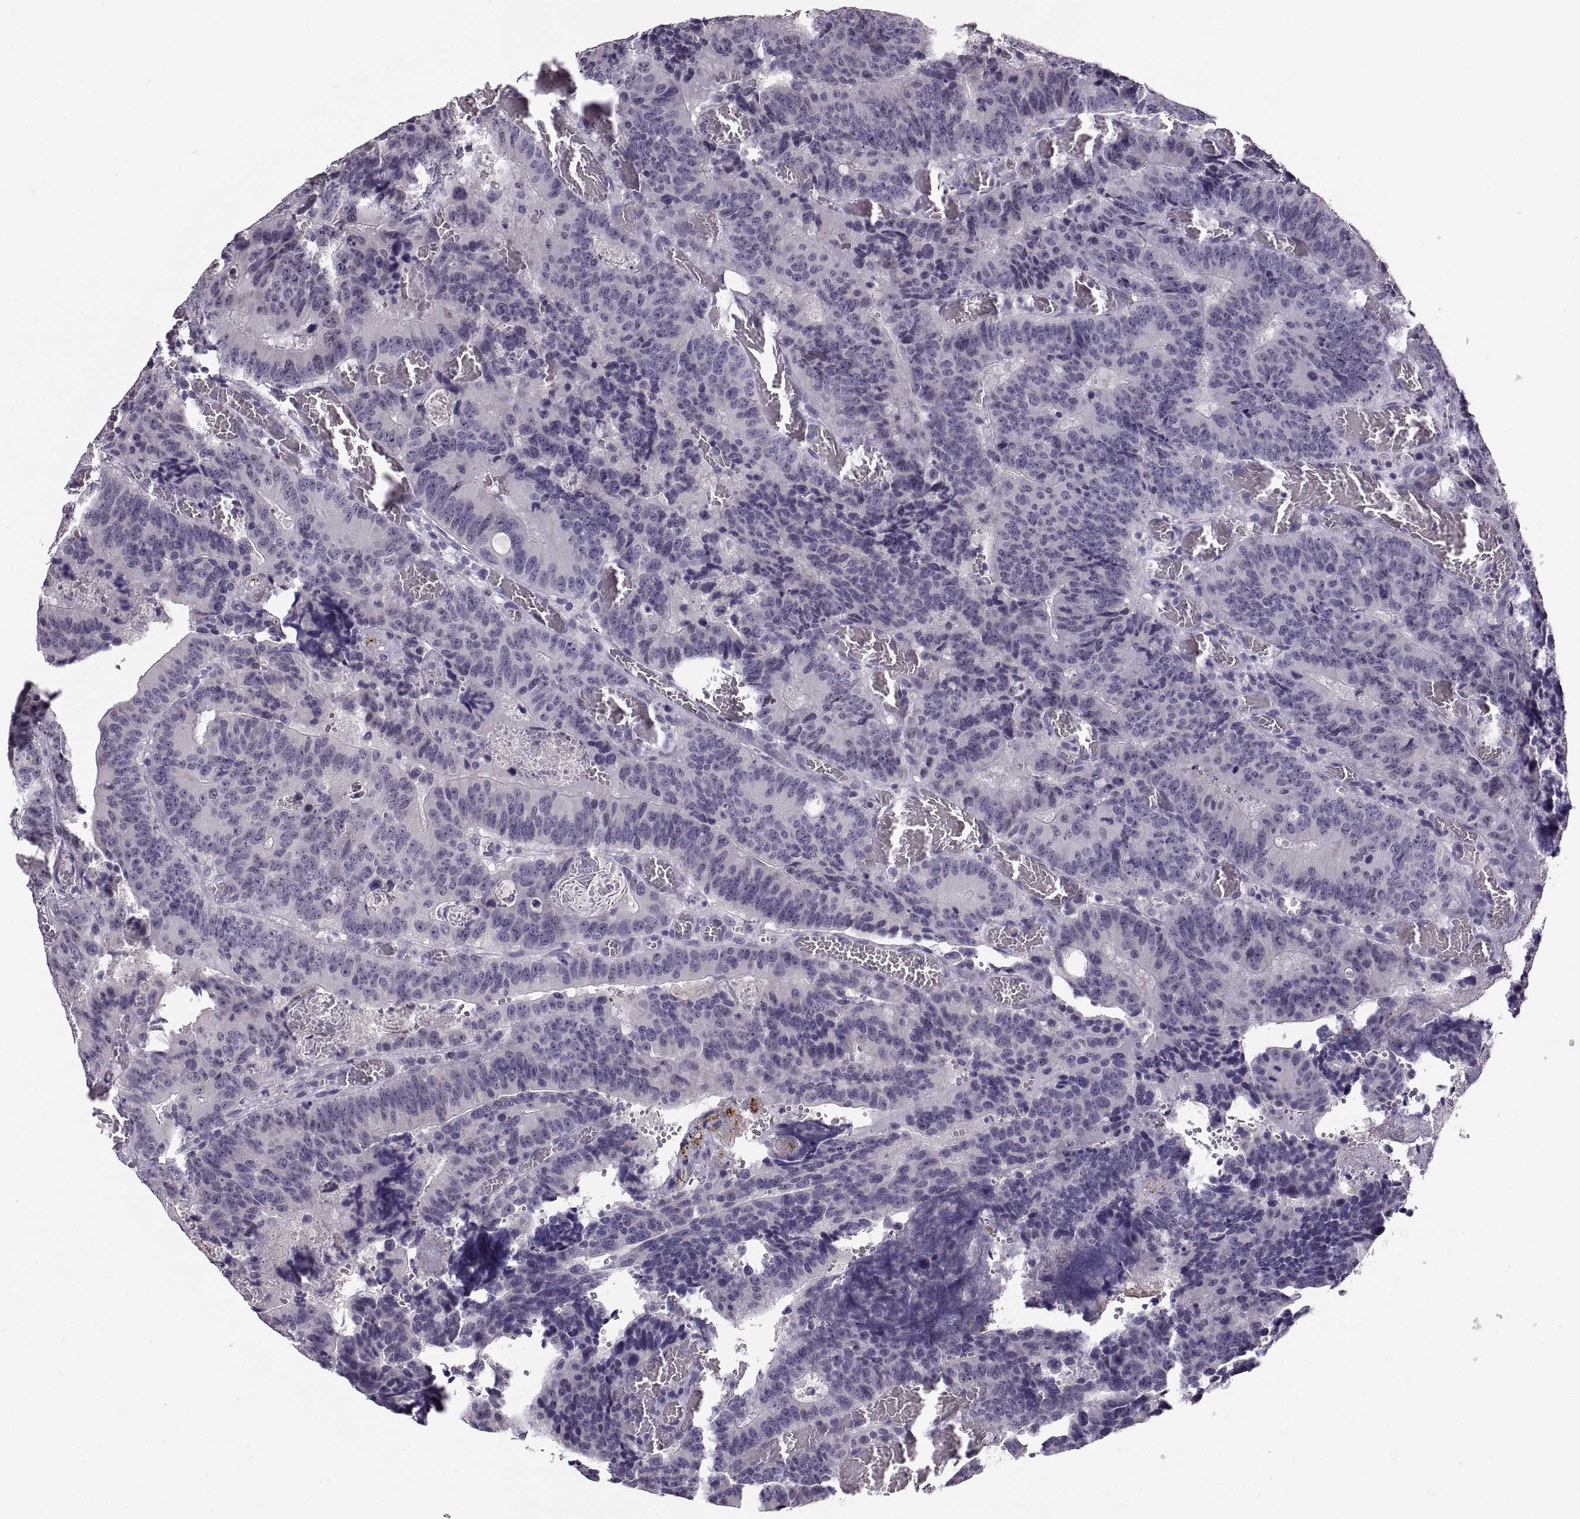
{"staining": {"intensity": "negative", "quantity": "none", "location": "none"}, "tissue": "colorectal cancer", "cell_type": "Tumor cells", "image_type": "cancer", "snomed": [{"axis": "morphology", "description": "Adenocarcinoma, NOS"}, {"axis": "topography", "description": "Colon"}], "caption": "DAB (3,3'-diaminobenzidine) immunohistochemical staining of human colorectal cancer (adenocarcinoma) shows no significant positivity in tumor cells.", "gene": "MAGEB18", "patient": {"sex": "female", "age": 82}}